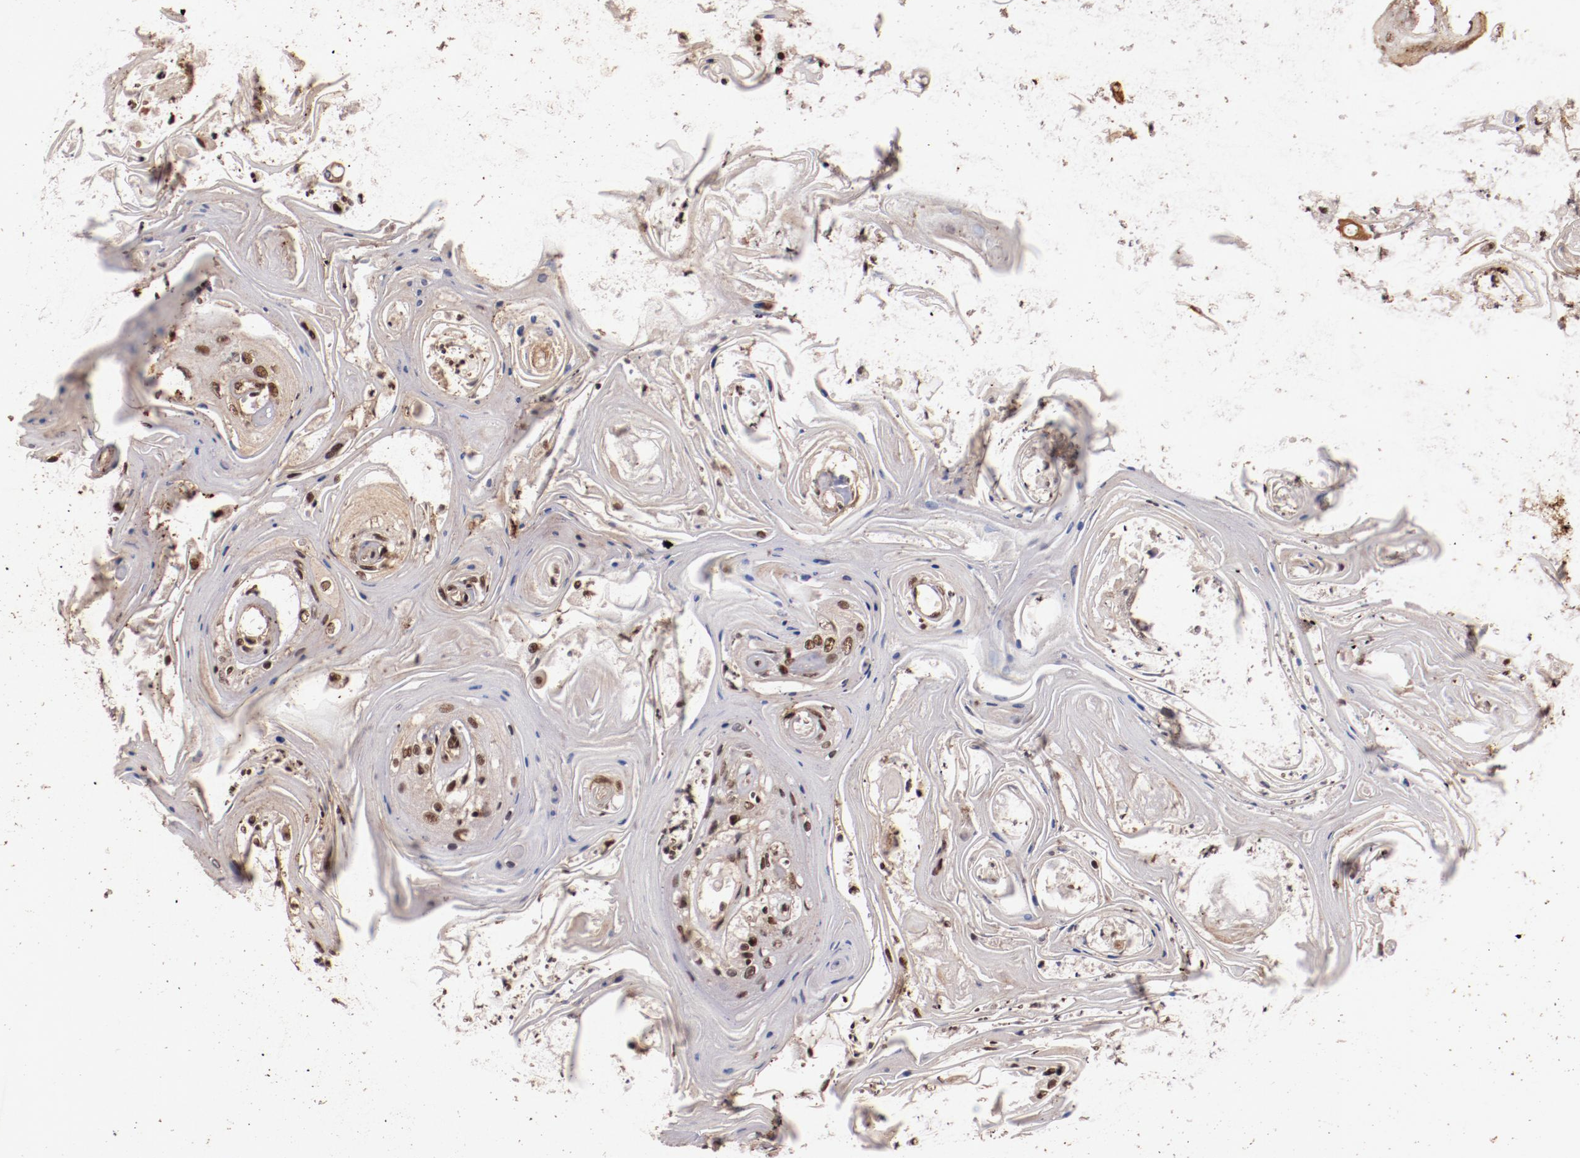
{"staining": {"intensity": "moderate", "quantity": "25%-75%", "location": "cytoplasmic/membranous,nuclear"}, "tissue": "head and neck cancer", "cell_type": "Tumor cells", "image_type": "cancer", "snomed": [{"axis": "morphology", "description": "Squamous cell carcinoma, NOS"}, {"axis": "topography", "description": "Oral tissue"}, {"axis": "topography", "description": "Head-Neck"}], "caption": "Immunohistochemistry (IHC) of head and neck squamous cell carcinoma exhibits medium levels of moderate cytoplasmic/membranous and nuclear expression in approximately 25%-75% of tumor cells. (Brightfield microscopy of DAB IHC at high magnification).", "gene": "STAG2", "patient": {"sex": "female", "age": 76}}